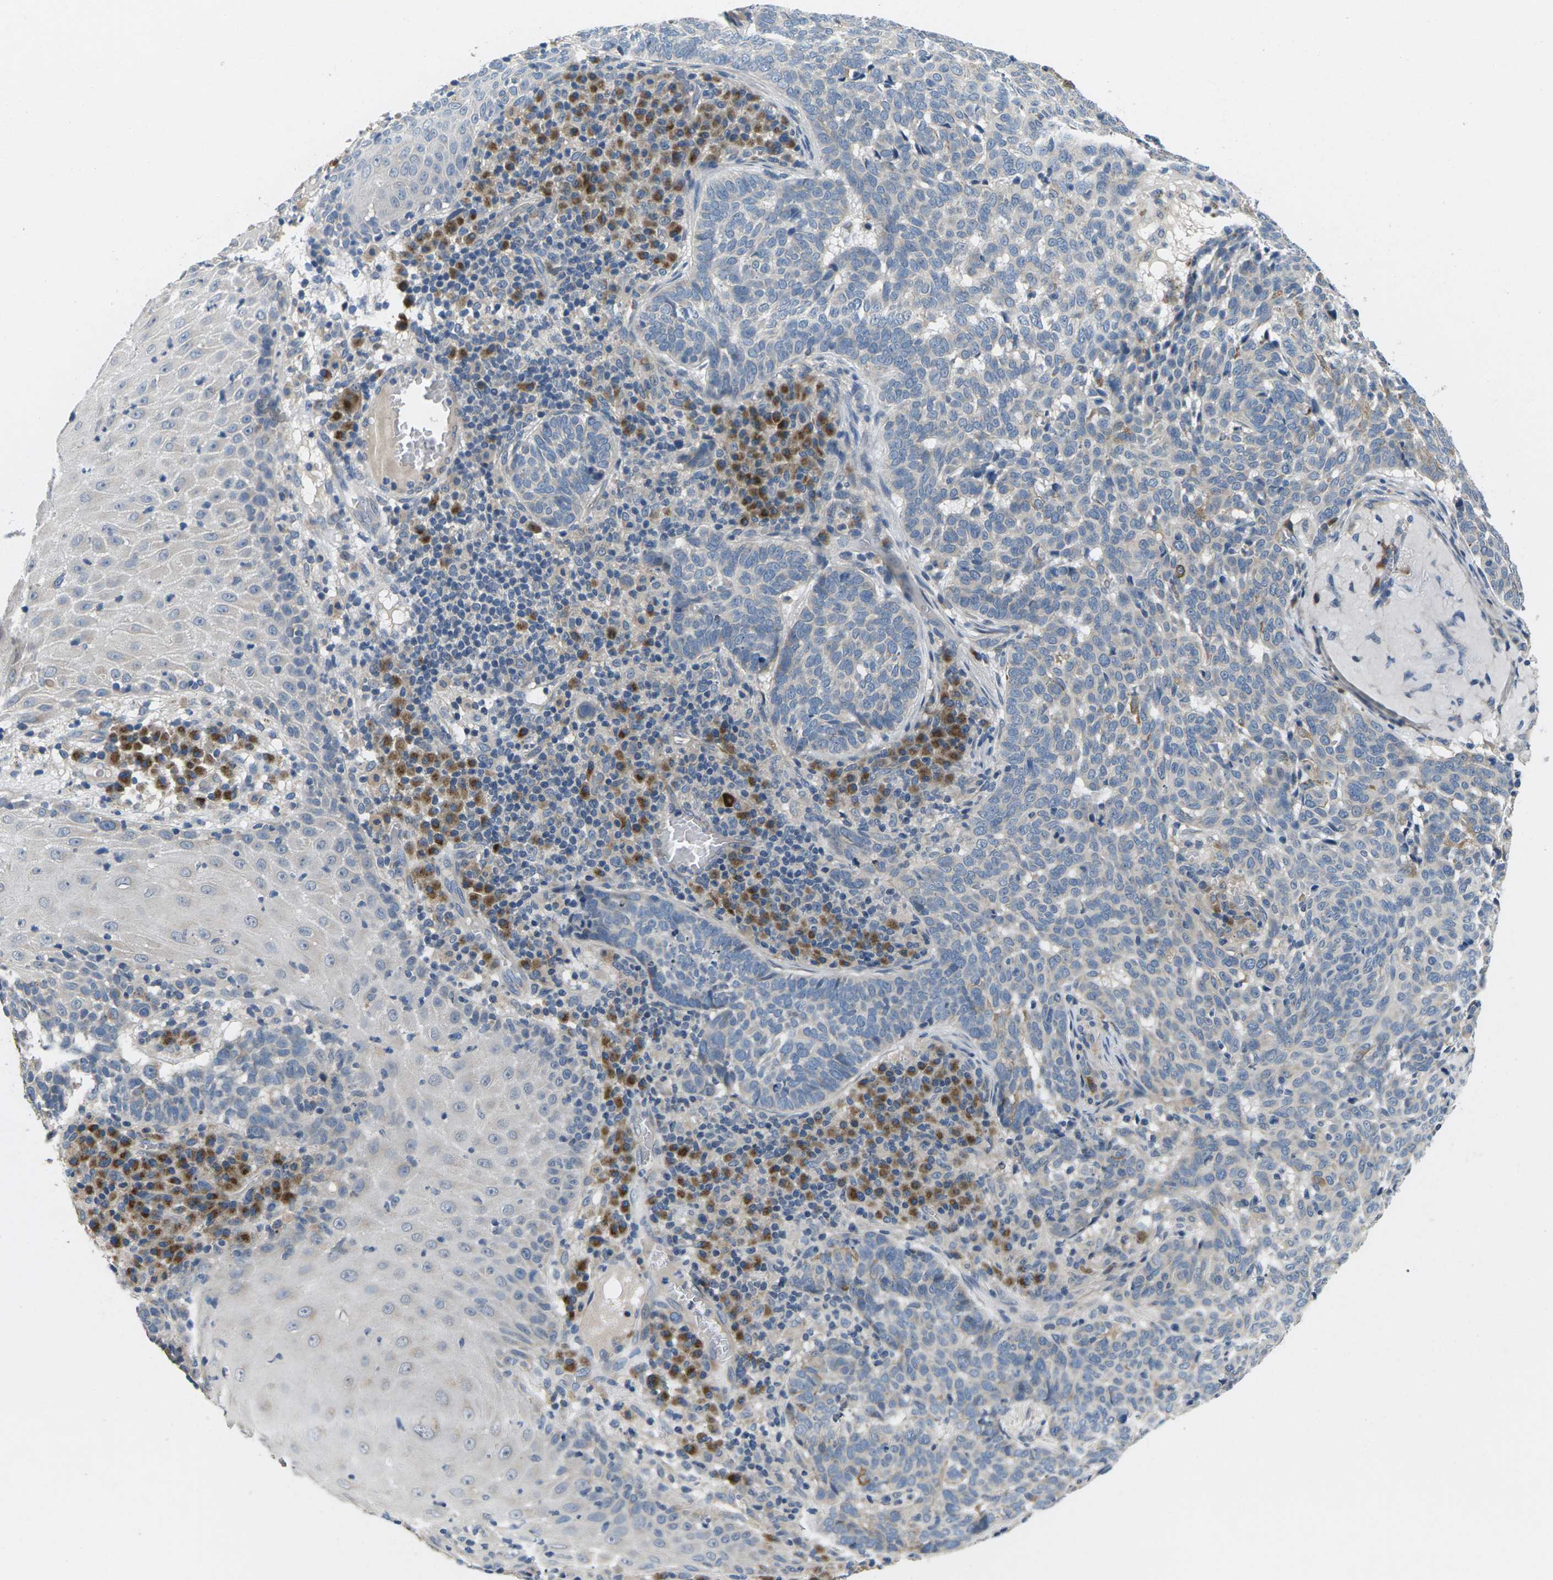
{"staining": {"intensity": "negative", "quantity": "none", "location": "none"}, "tissue": "skin cancer", "cell_type": "Tumor cells", "image_type": "cancer", "snomed": [{"axis": "morphology", "description": "Basal cell carcinoma"}, {"axis": "topography", "description": "Skin"}], "caption": "This image is of skin cancer stained with immunohistochemistry to label a protein in brown with the nuclei are counter-stained blue. There is no positivity in tumor cells. Brightfield microscopy of immunohistochemistry stained with DAB (brown) and hematoxylin (blue), captured at high magnification.", "gene": "ERGIC3", "patient": {"sex": "male", "age": 85}}